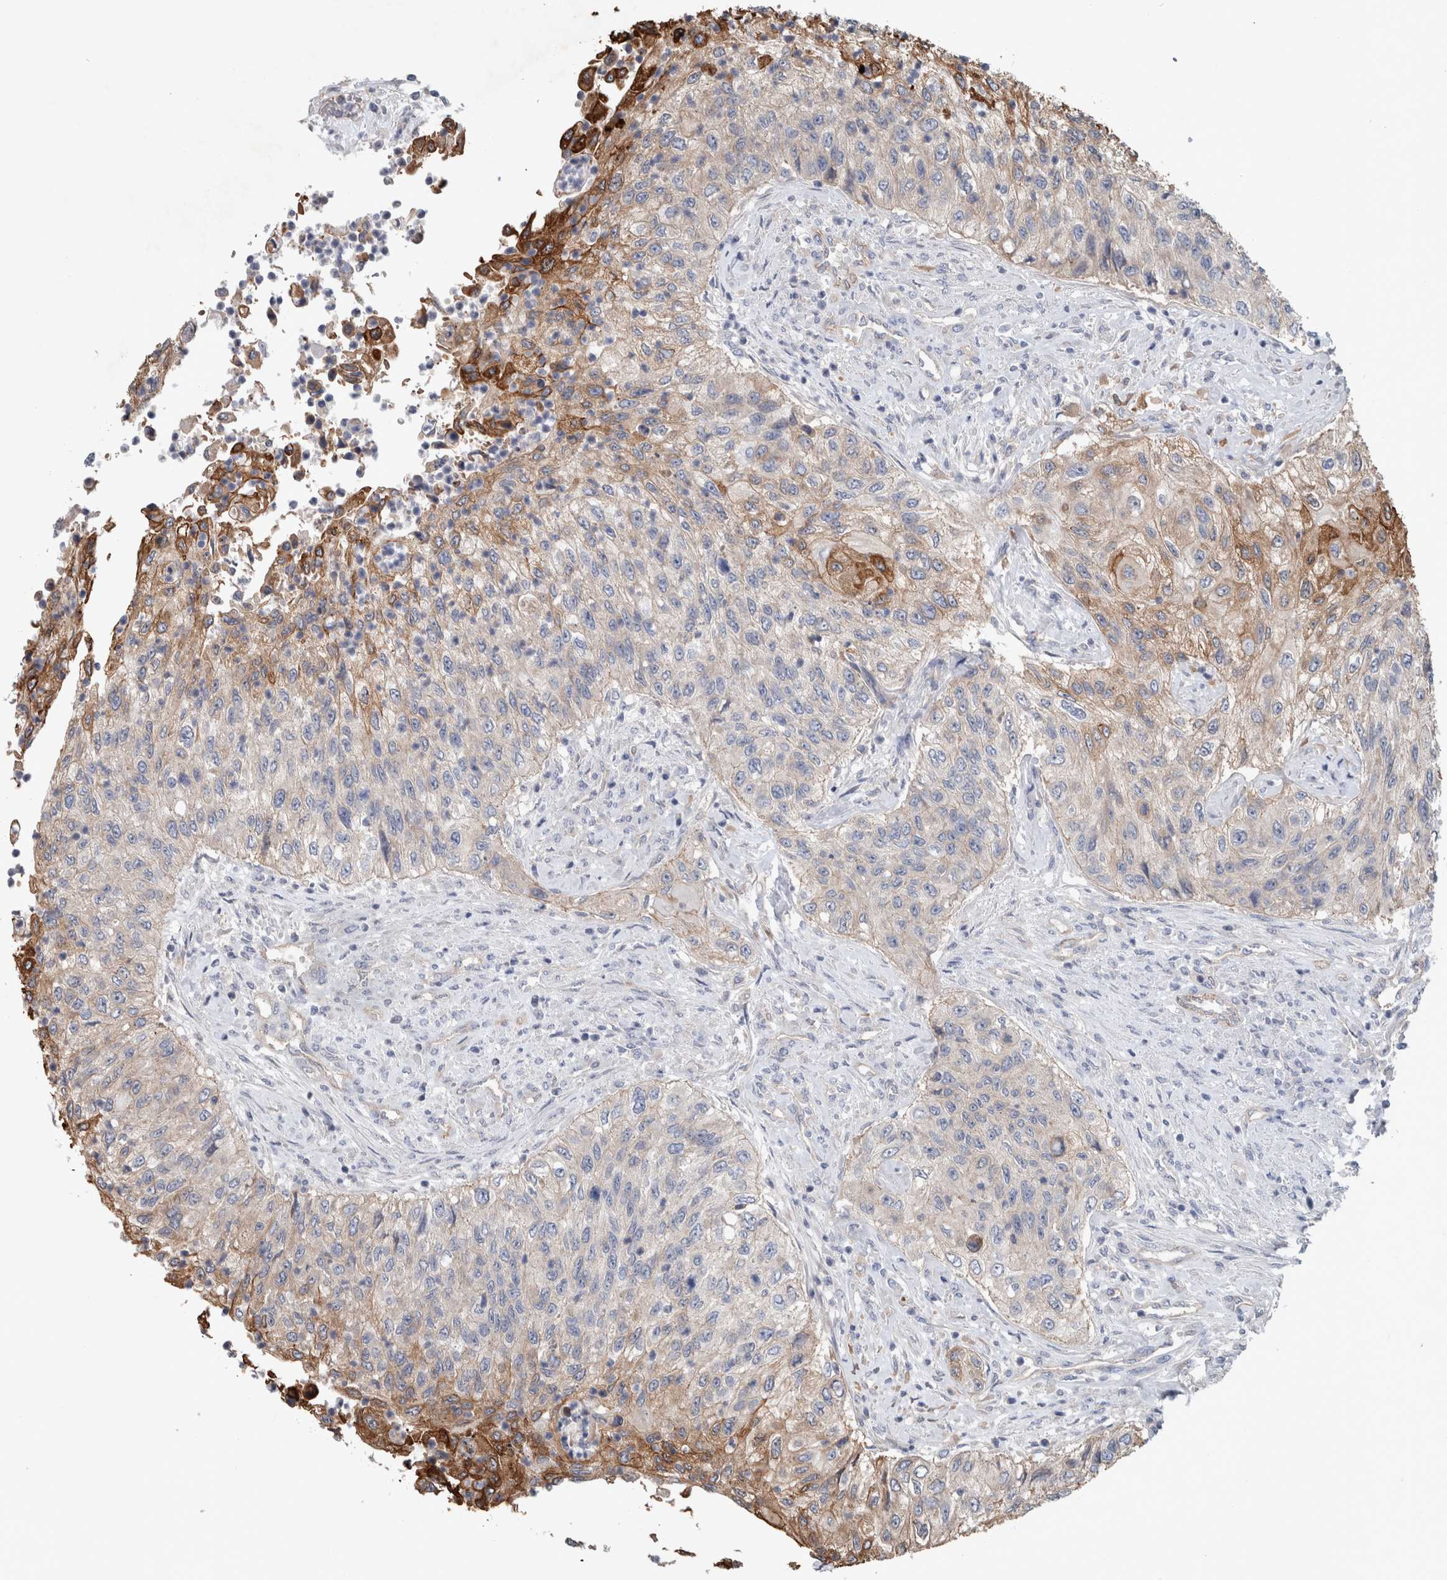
{"staining": {"intensity": "strong", "quantity": "<25%", "location": "cytoplasmic/membranous"}, "tissue": "urothelial cancer", "cell_type": "Tumor cells", "image_type": "cancer", "snomed": [{"axis": "morphology", "description": "Urothelial carcinoma, High grade"}, {"axis": "topography", "description": "Urinary bladder"}], "caption": "Urothelial cancer stained with DAB (3,3'-diaminobenzidine) immunohistochemistry shows medium levels of strong cytoplasmic/membranous positivity in about <25% of tumor cells. The staining was performed using DAB to visualize the protein expression in brown, while the nuclei were stained in blue with hematoxylin (Magnification: 20x).", "gene": "BCAM", "patient": {"sex": "female", "age": 60}}